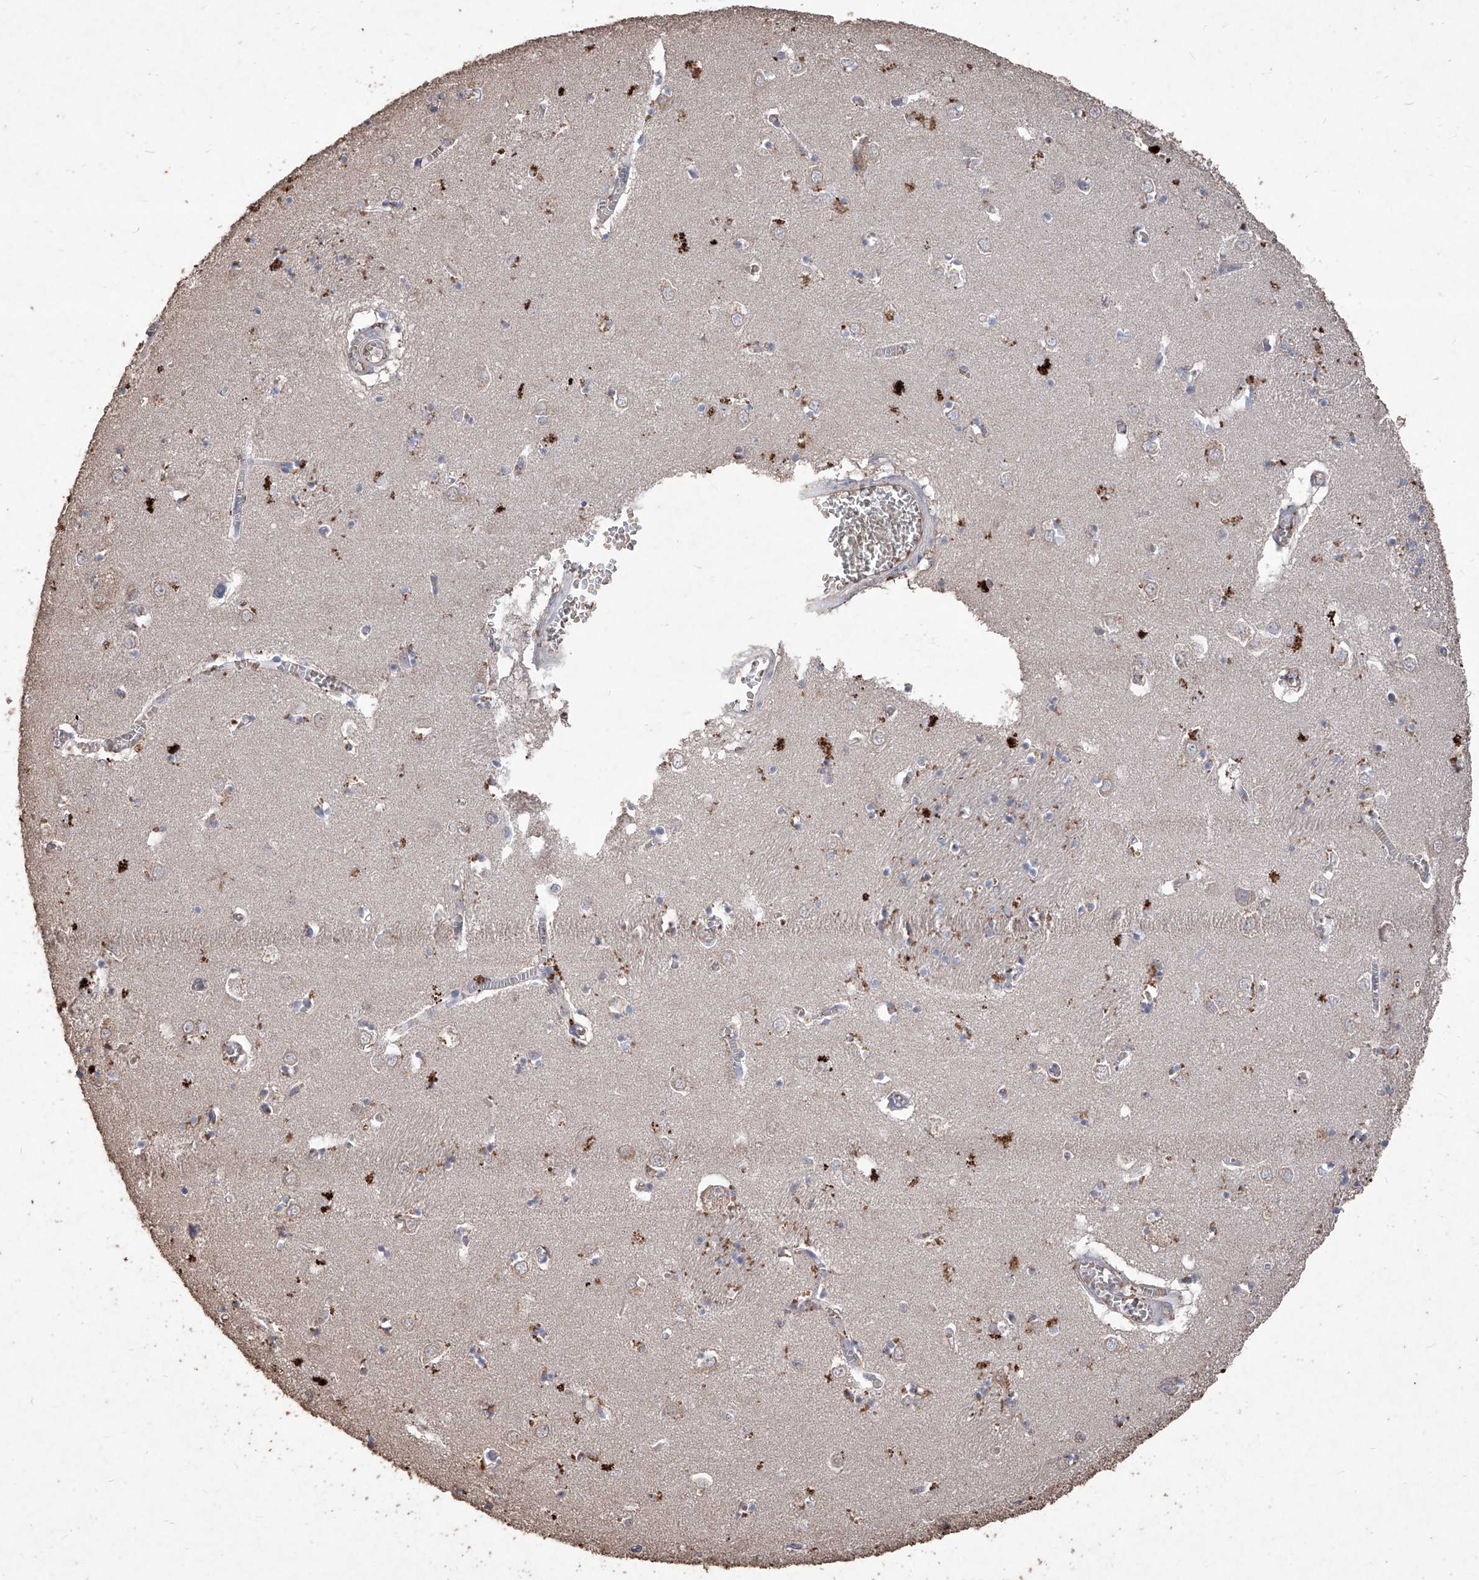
{"staining": {"intensity": "weak", "quantity": "<25%", "location": "cytoplasmic/membranous"}, "tissue": "caudate", "cell_type": "Glial cells", "image_type": "normal", "snomed": [{"axis": "morphology", "description": "Normal tissue, NOS"}, {"axis": "topography", "description": "Lateral ventricle wall"}], "caption": "Immunohistochemical staining of benign human caudate reveals no significant positivity in glial cells.", "gene": "EML1", "patient": {"sex": "male", "age": 70}}